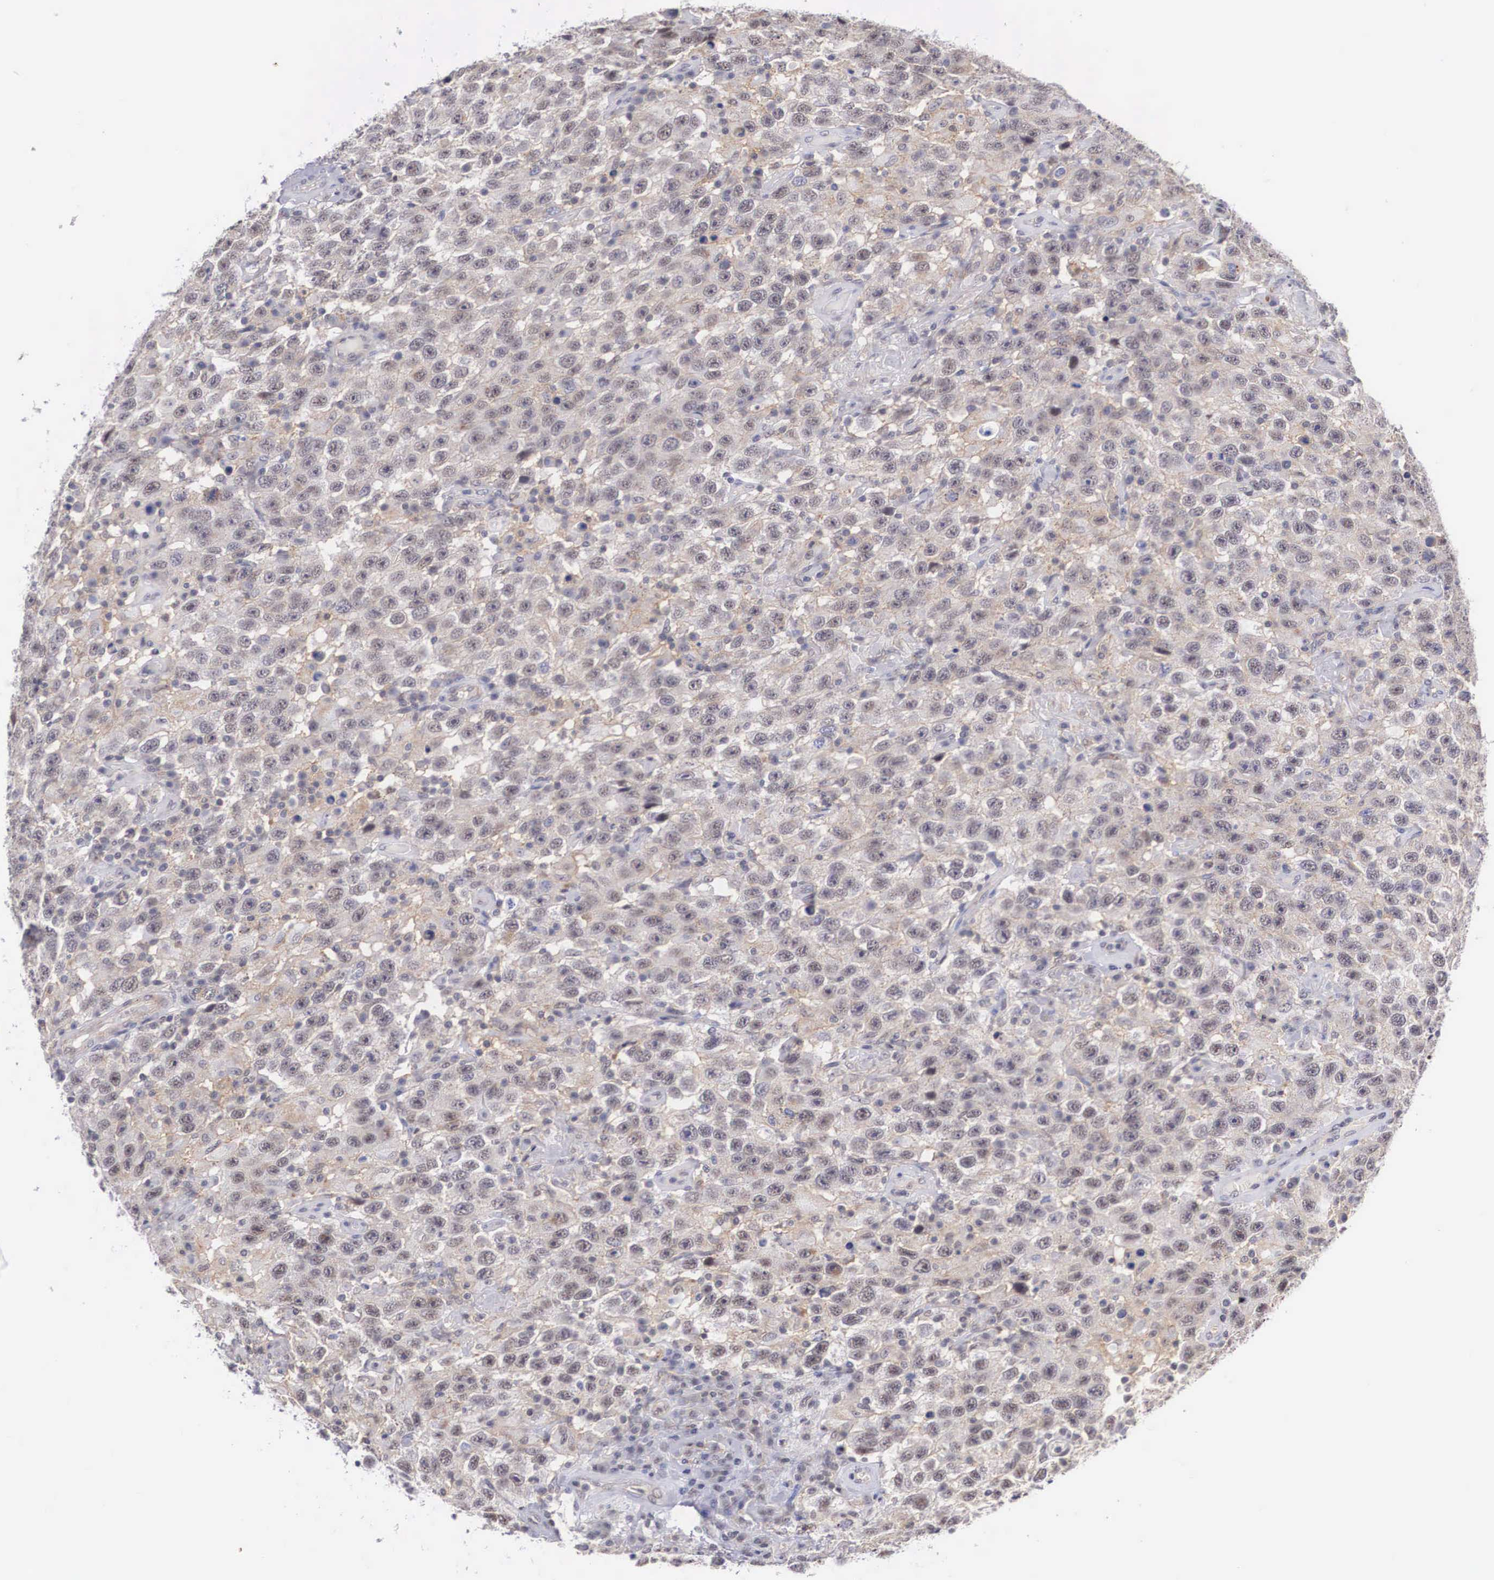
{"staining": {"intensity": "weak", "quantity": "<25%", "location": "nuclear"}, "tissue": "testis cancer", "cell_type": "Tumor cells", "image_type": "cancer", "snomed": [{"axis": "morphology", "description": "Seminoma, NOS"}, {"axis": "topography", "description": "Testis"}], "caption": "An image of testis seminoma stained for a protein exhibits no brown staining in tumor cells.", "gene": "NR4A2", "patient": {"sex": "male", "age": 41}}